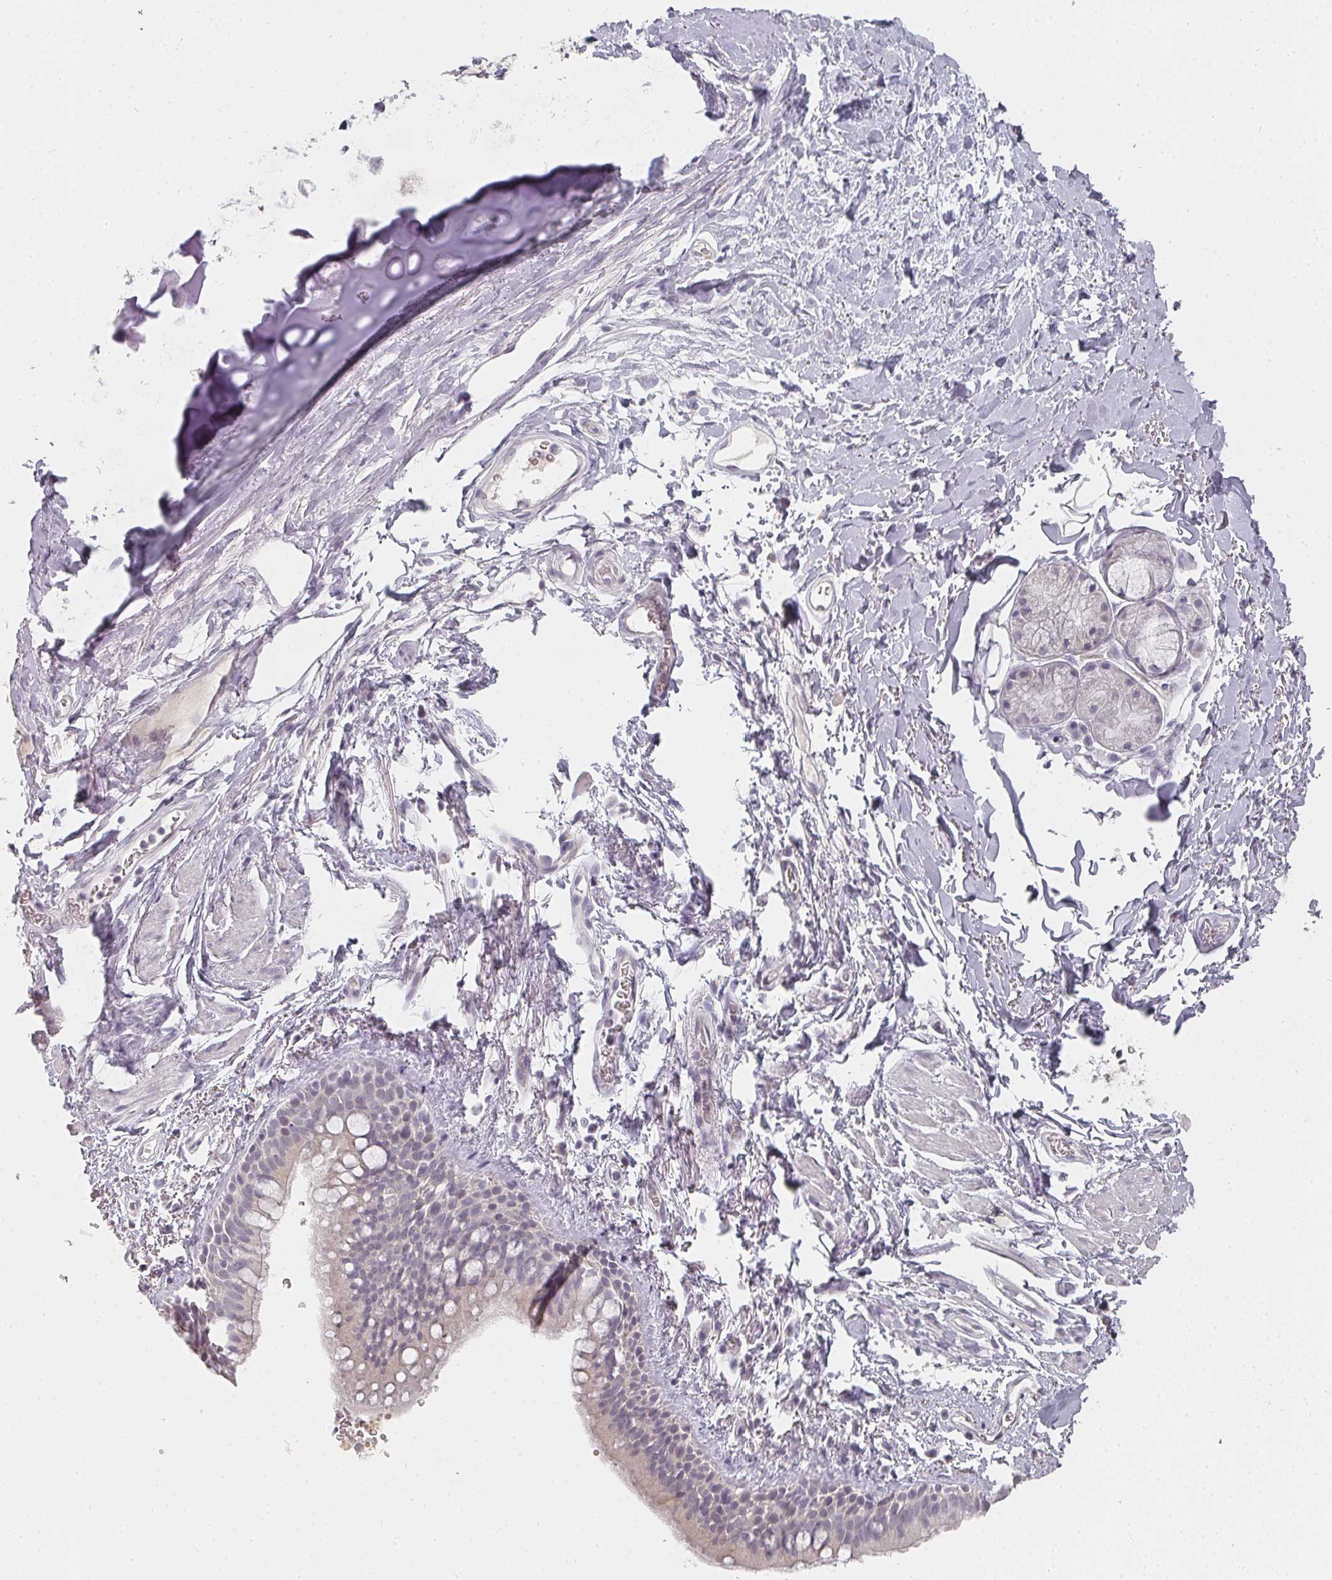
{"staining": {"intensity": "weak", "quantity": "<25%", "location": "nuclear"}, "tissue": "bronchus", "cell_type": "Respiratory epithelial cells", "image_type": "normal", "snomed": [{"axis": "morphology", "description": "Normal tissue, NOS"}, {"axis": "morphology", "description": "Squamous cell carcinoma, NOS"}, {"axis": "topography", "description": "Bronchus"}, {"axis": "topography", "description": "Lung"}], "caption": "Human bronchus stained for a protein using immunohistochemistry (IHC) shows no expression in respiratory epithelial cells.", "gene": "SHISA2", "patient": {"sex": "female", "age": 70}}